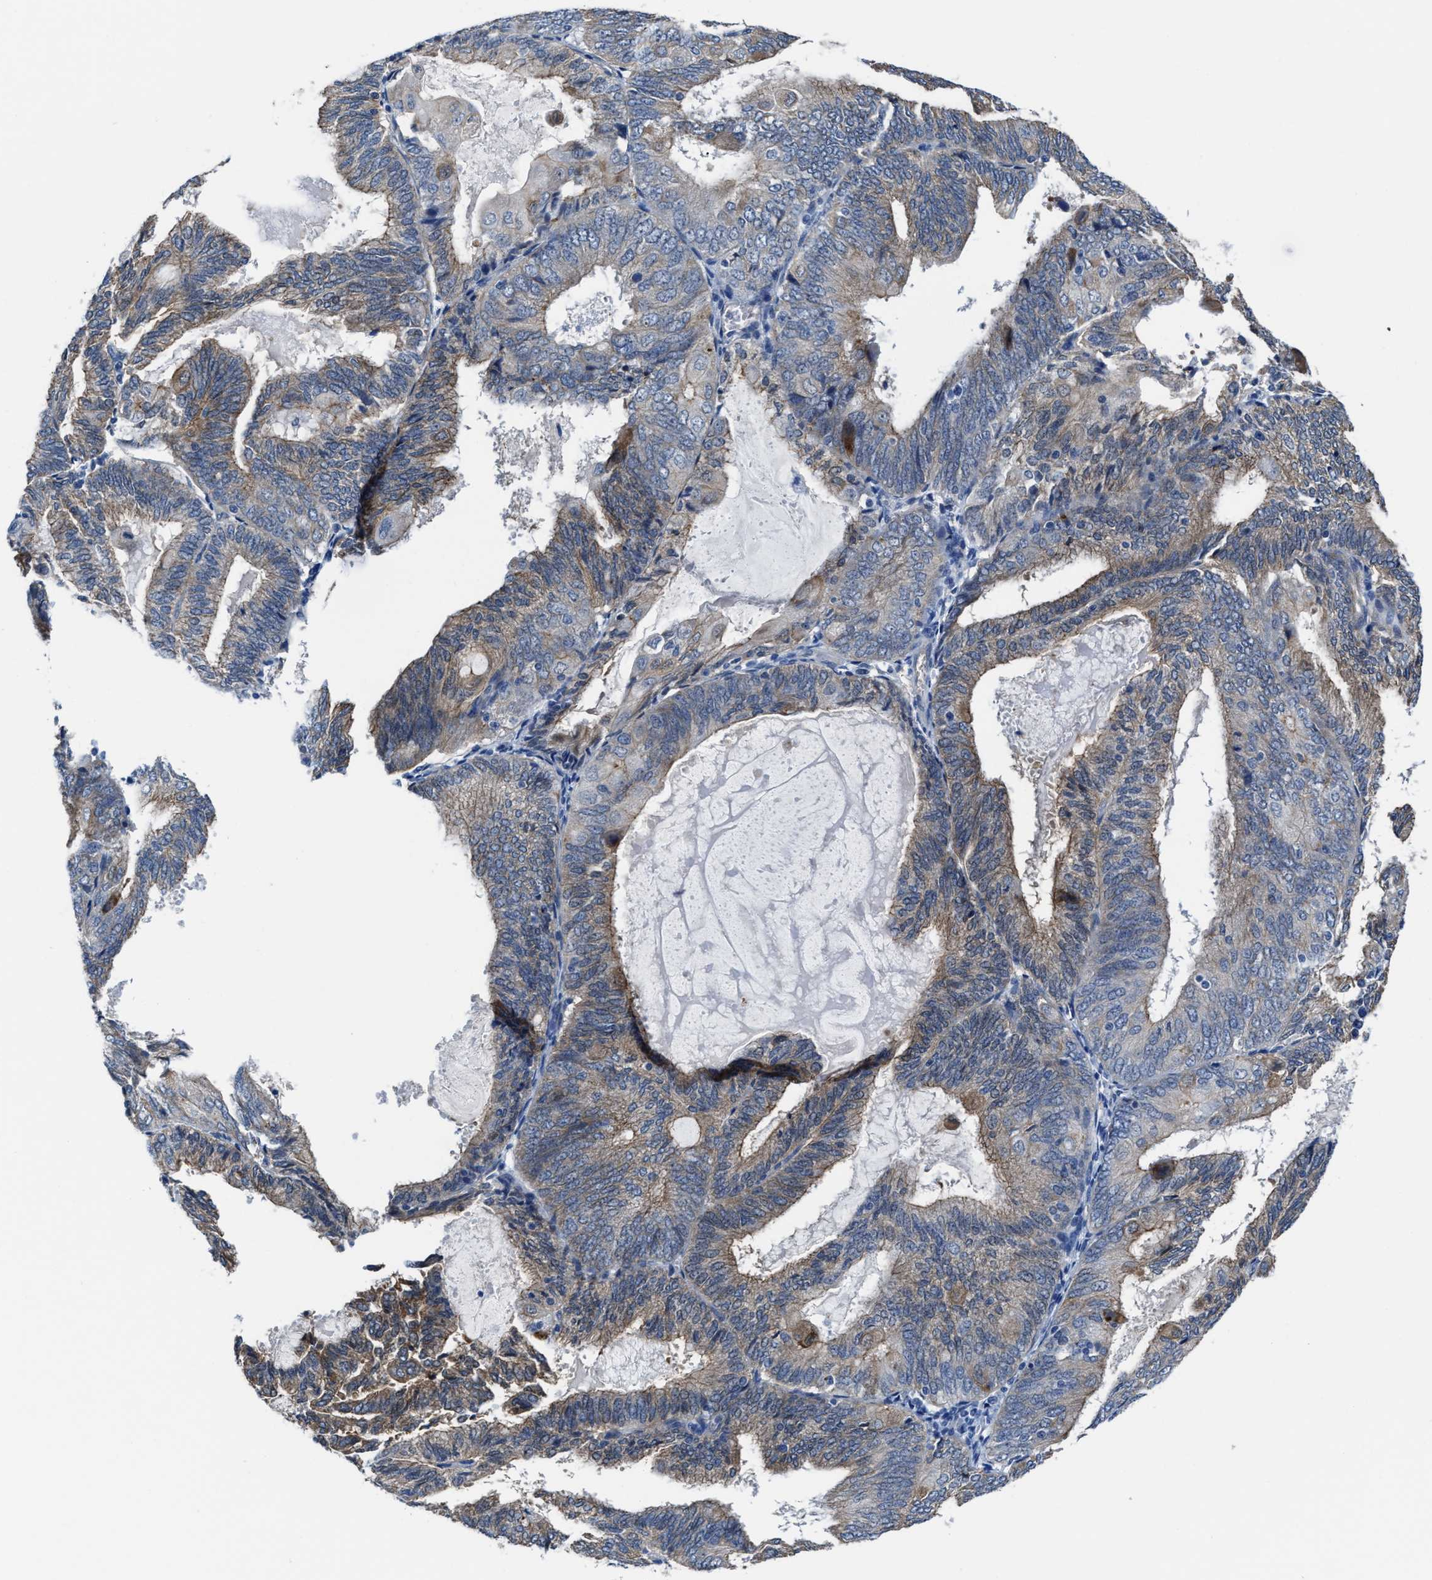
{"staining": {"intensity": "weak", "quantity": ">75%", "location": "cytoplasmic/membranous"}, "tissue": "endometrial cancer", "cell_type": "Tumor cells", "image_type": "cancer", "snomed": [{"axis": "morphology", "description": "Adenocarcinoma, NOS"}, {"axis": "topography", "description": "Endometrium"}], "caption": "IHC micrograph of neoplastic tissue: endometrial adenocarcinoma stained using immunohistochemistry (IHC) exhibits low levels of weak protein expression localized specifically in the cytoplasmic/membranous of tumor cells, appearing as a cytoplasmic/membranous brown color.", "gene": "GHITM", "patient": {"sex": "female", "age": 81}}